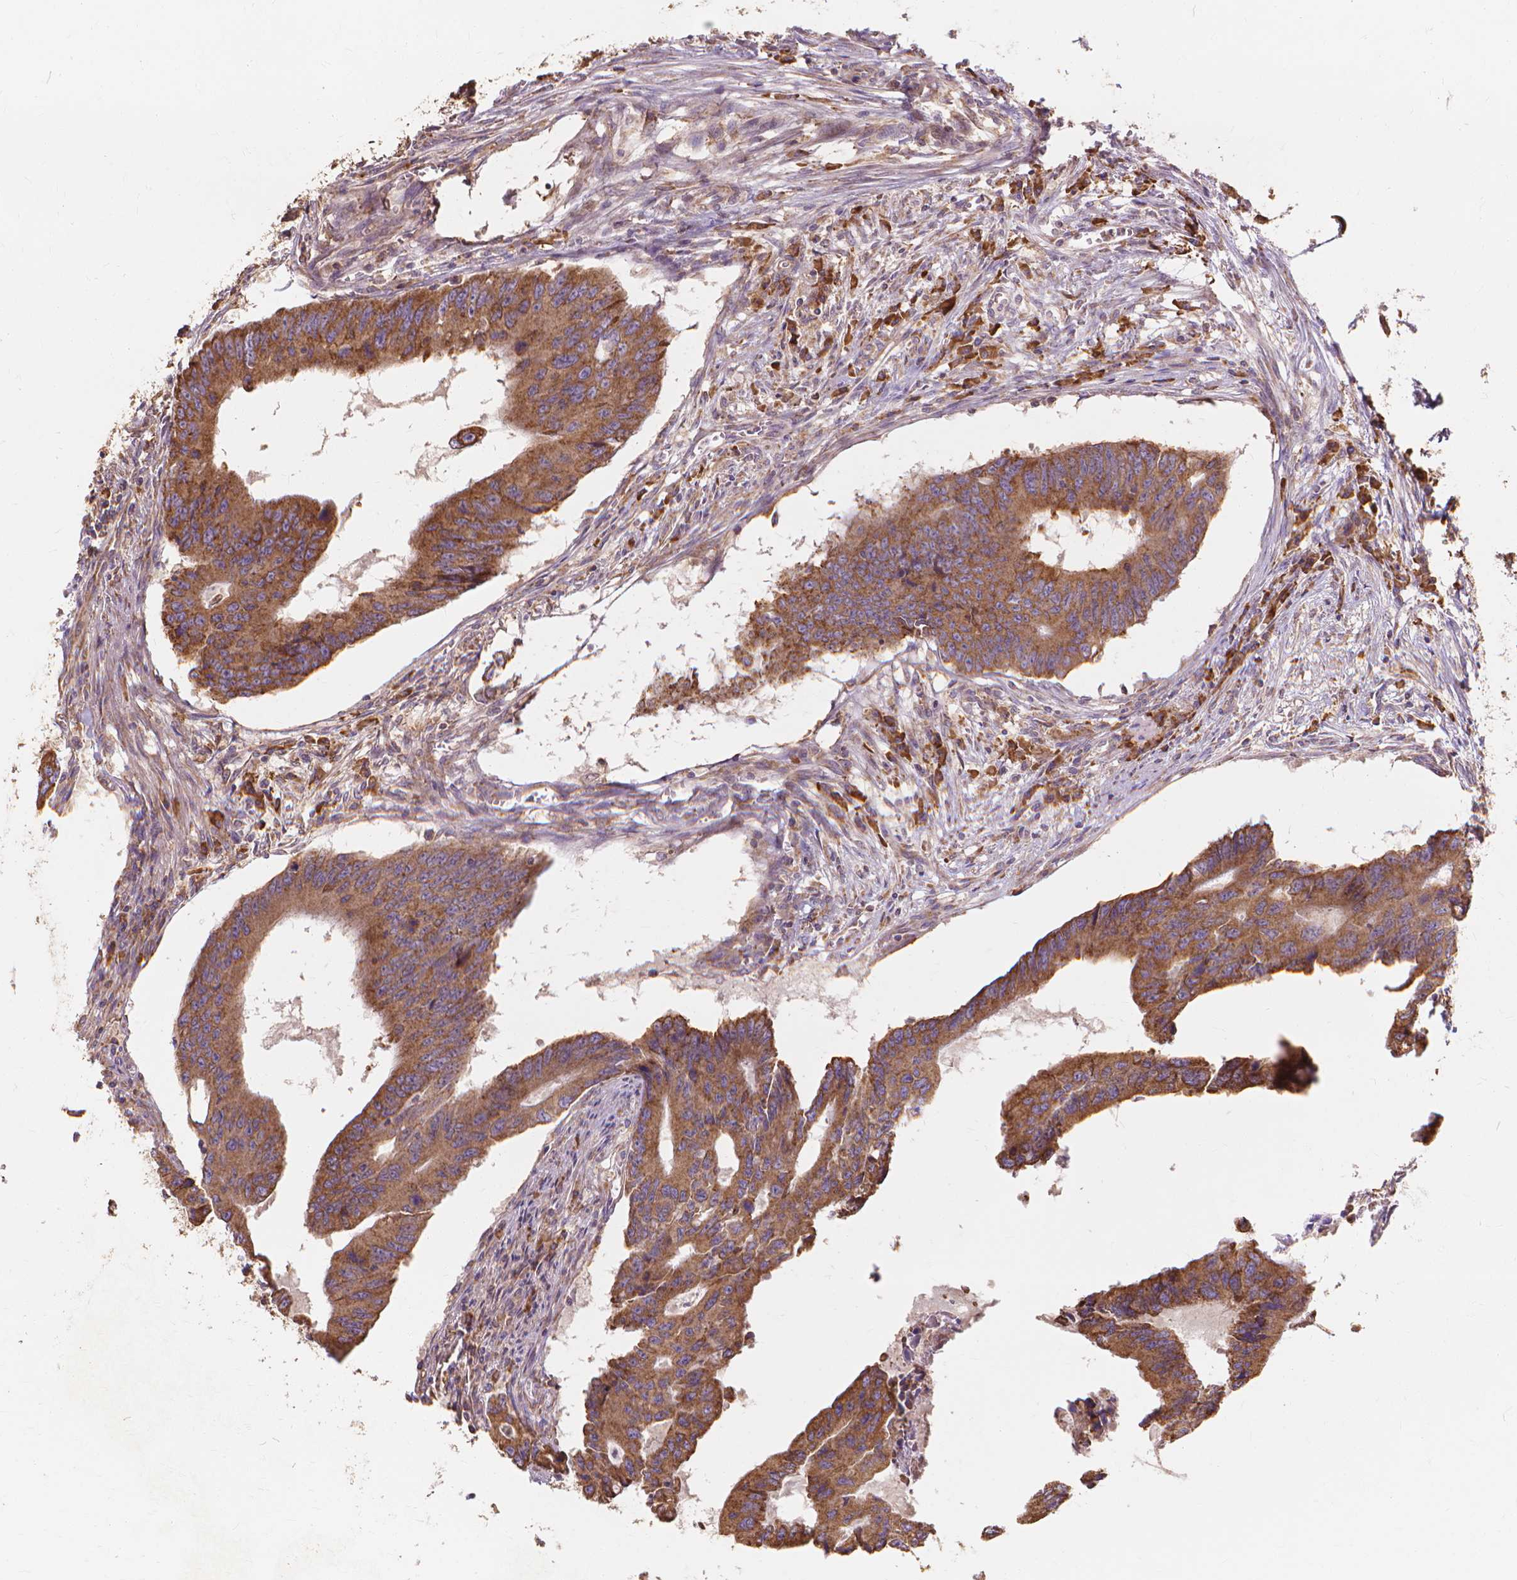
{"staining": {"intensity": "moderate", "quantity": ">75%", "location": "cytoplasmic/membranous"}, "tissue": "colorectal cancer", "cell_type": "Tumor cells", "image_type": "cancer", "snomed": [{"axis": "morphology", "description": "Adenocarcinoma, NOS"}, {"axis": "topography", "description": "Colon"}], "caption": "Immunohistochemical staining of colorectal adenocarcinoma shows moderate cytoplasmic/membranous protein positivity in approximately >75% of tumor cells.", "gene": "TAB2", "patient": {"sex": "male", "age": 53}}